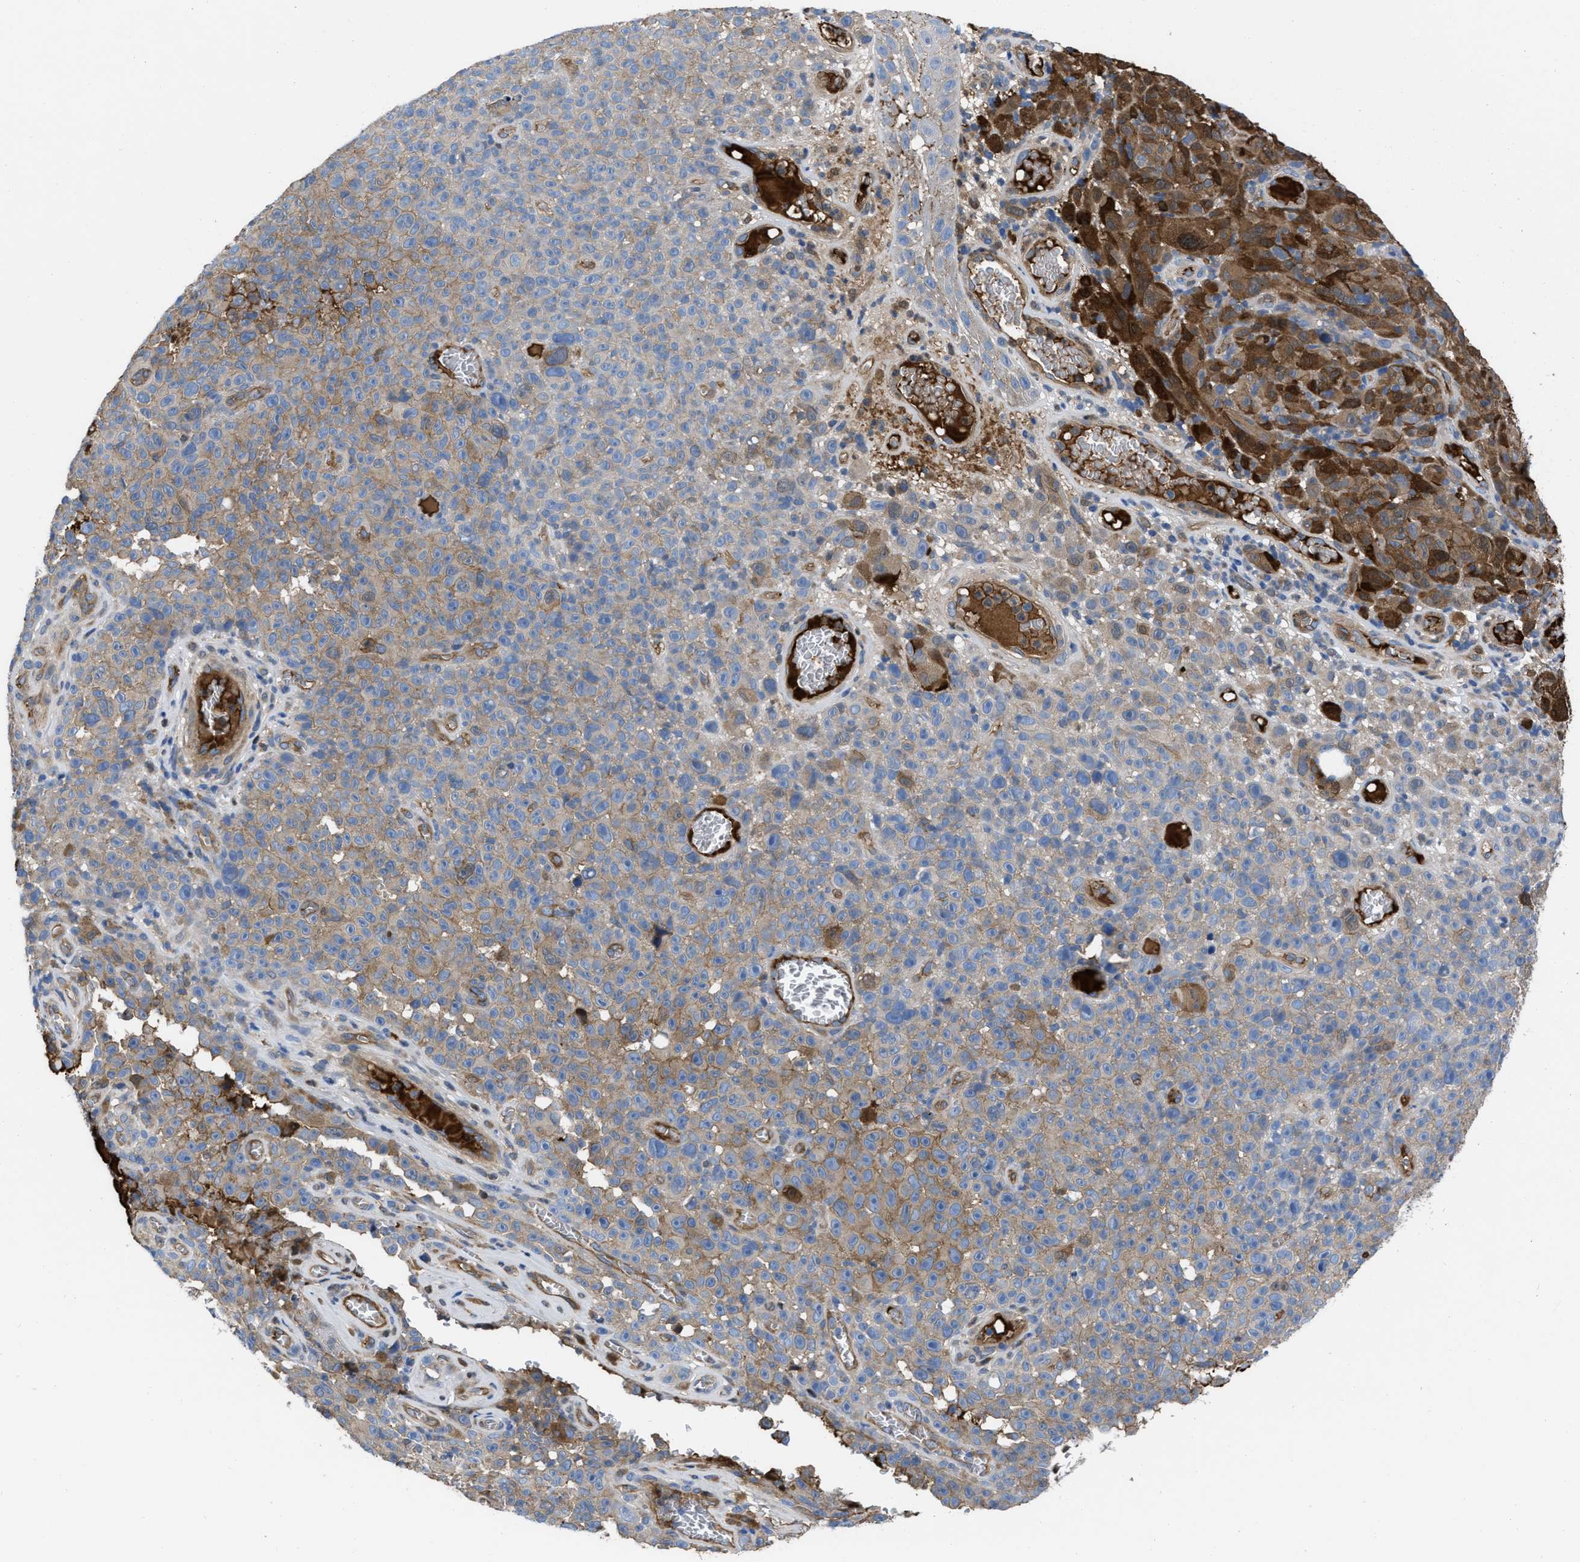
{"staining": {"intensity": "moderate", "quantity": "25%-75%", "location": "cytoplasmic/membranous"}, "tissue": "melanoma", "cell_type": "Tumor cells", "image_type": "cancer", "snomed": [{"axis": "morphology", "description": "Malignant melanoma, NOS"}, {"axis": "topography", "description": "Skin"}], "caption": "Immunohistochemical staining of melanoma demonstrates moderate cytoplasmic/membranous protein positivity in about 25%-75% of tumor cells. (Stains: DAB in brown, nuclei in blue, Microscopy: brightfield microscopy at high magnification).", "gene": "TRIOBP", "patient": {"sex": "female", "age": 82}}